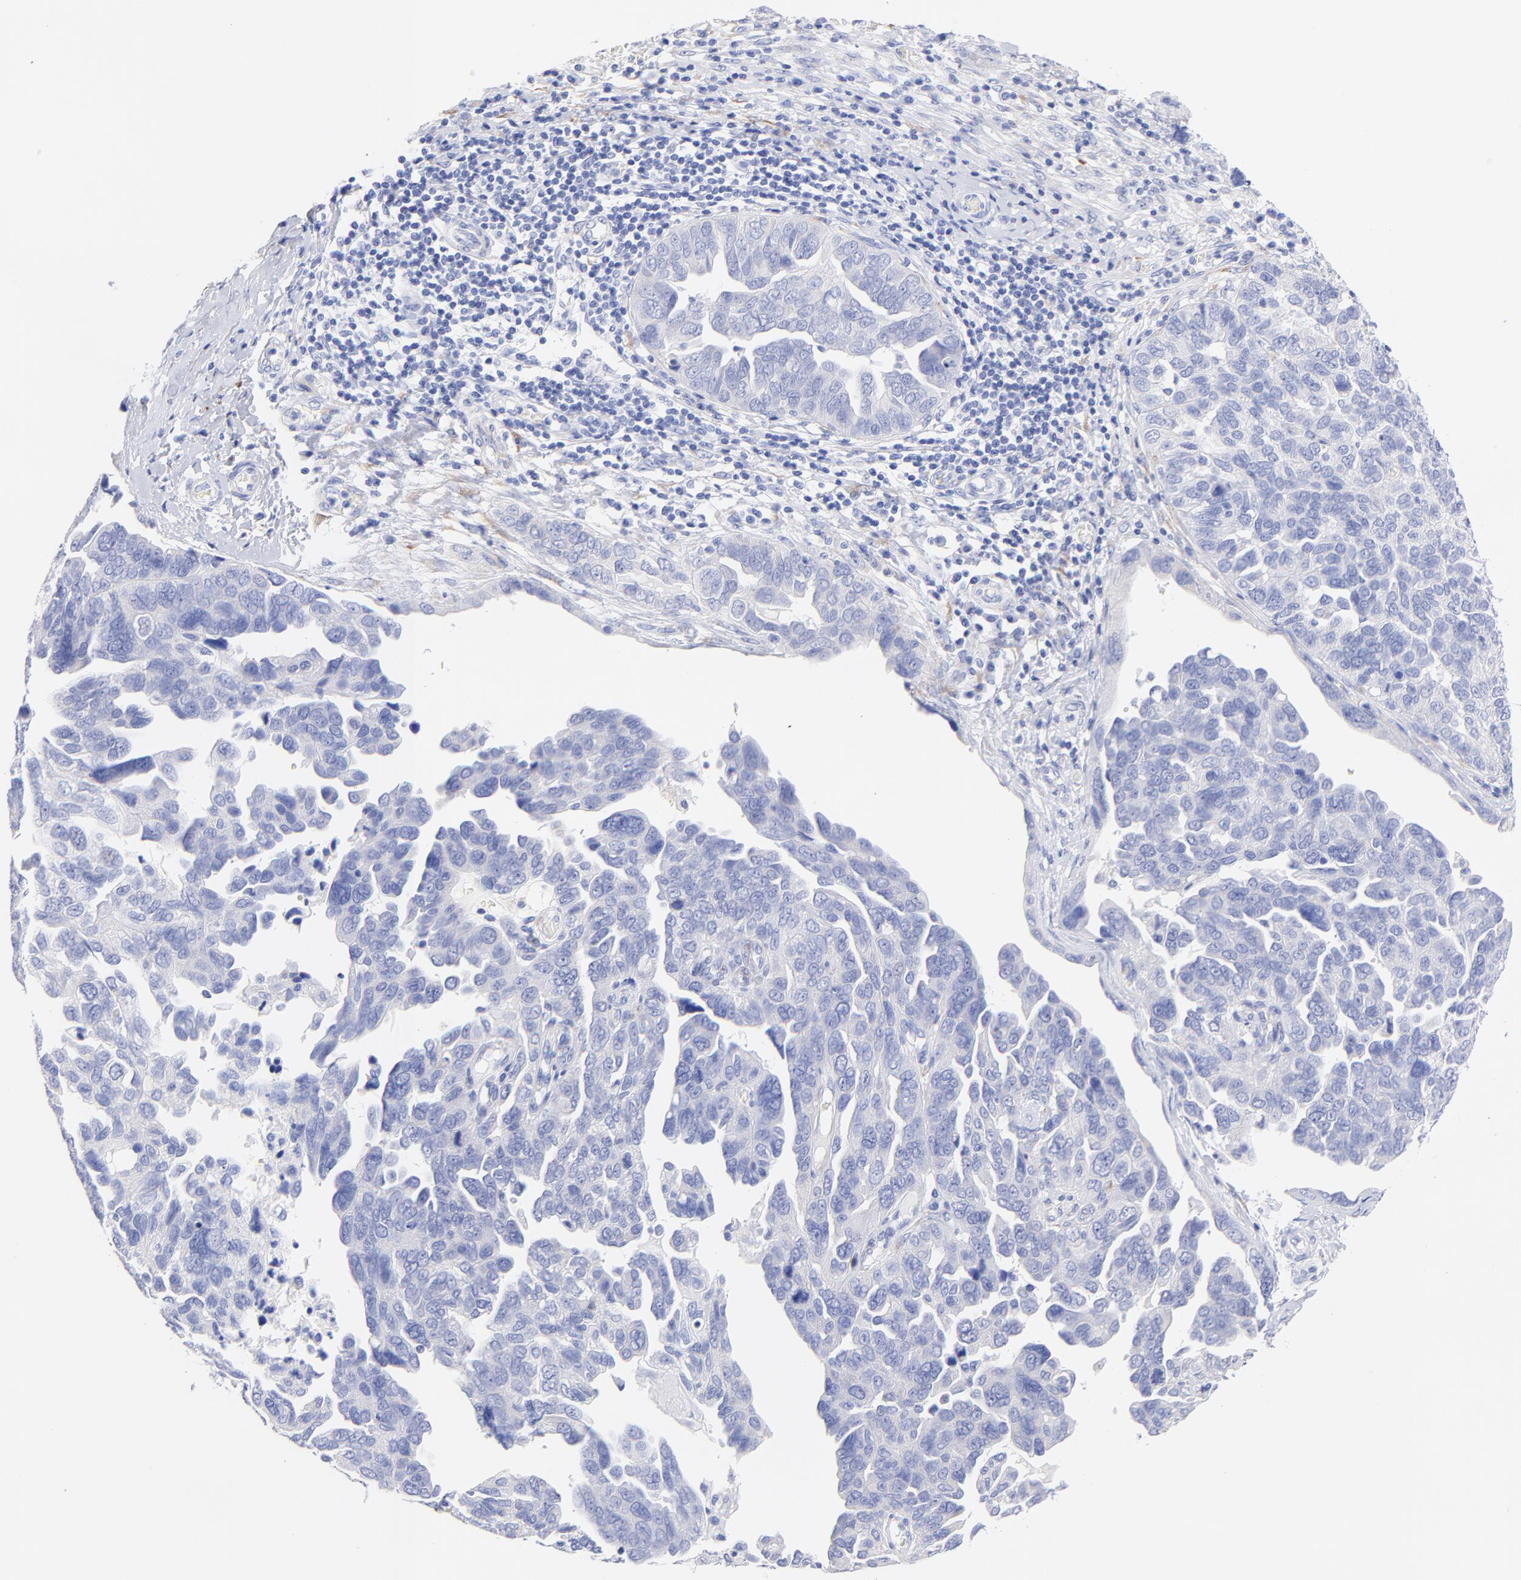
{"staining": {"intensity": "negative", "quantity": "none", "location": "none"}, "tissue": "ovarian cancer", "cell_type": "Tumor cells", "image_type": "cancer", "snomed": [{"axis": "morphology", "description": "Cystadenocarcinoma, serous, NOS"}, {"axis": "topography", "description": "Ovary"}], "caption": "DAB (3,3'-diaminobenzidine) immunohistochemical staining of serous cystadenocarcinoma (ovarian) exhibits no significant expression in tumor cells. (DAB (3,3'-diaminobenzidine) IHC, high magnification).", "gene": "C1QTNF6", "patient": {"sex": "female", "age": 64}}